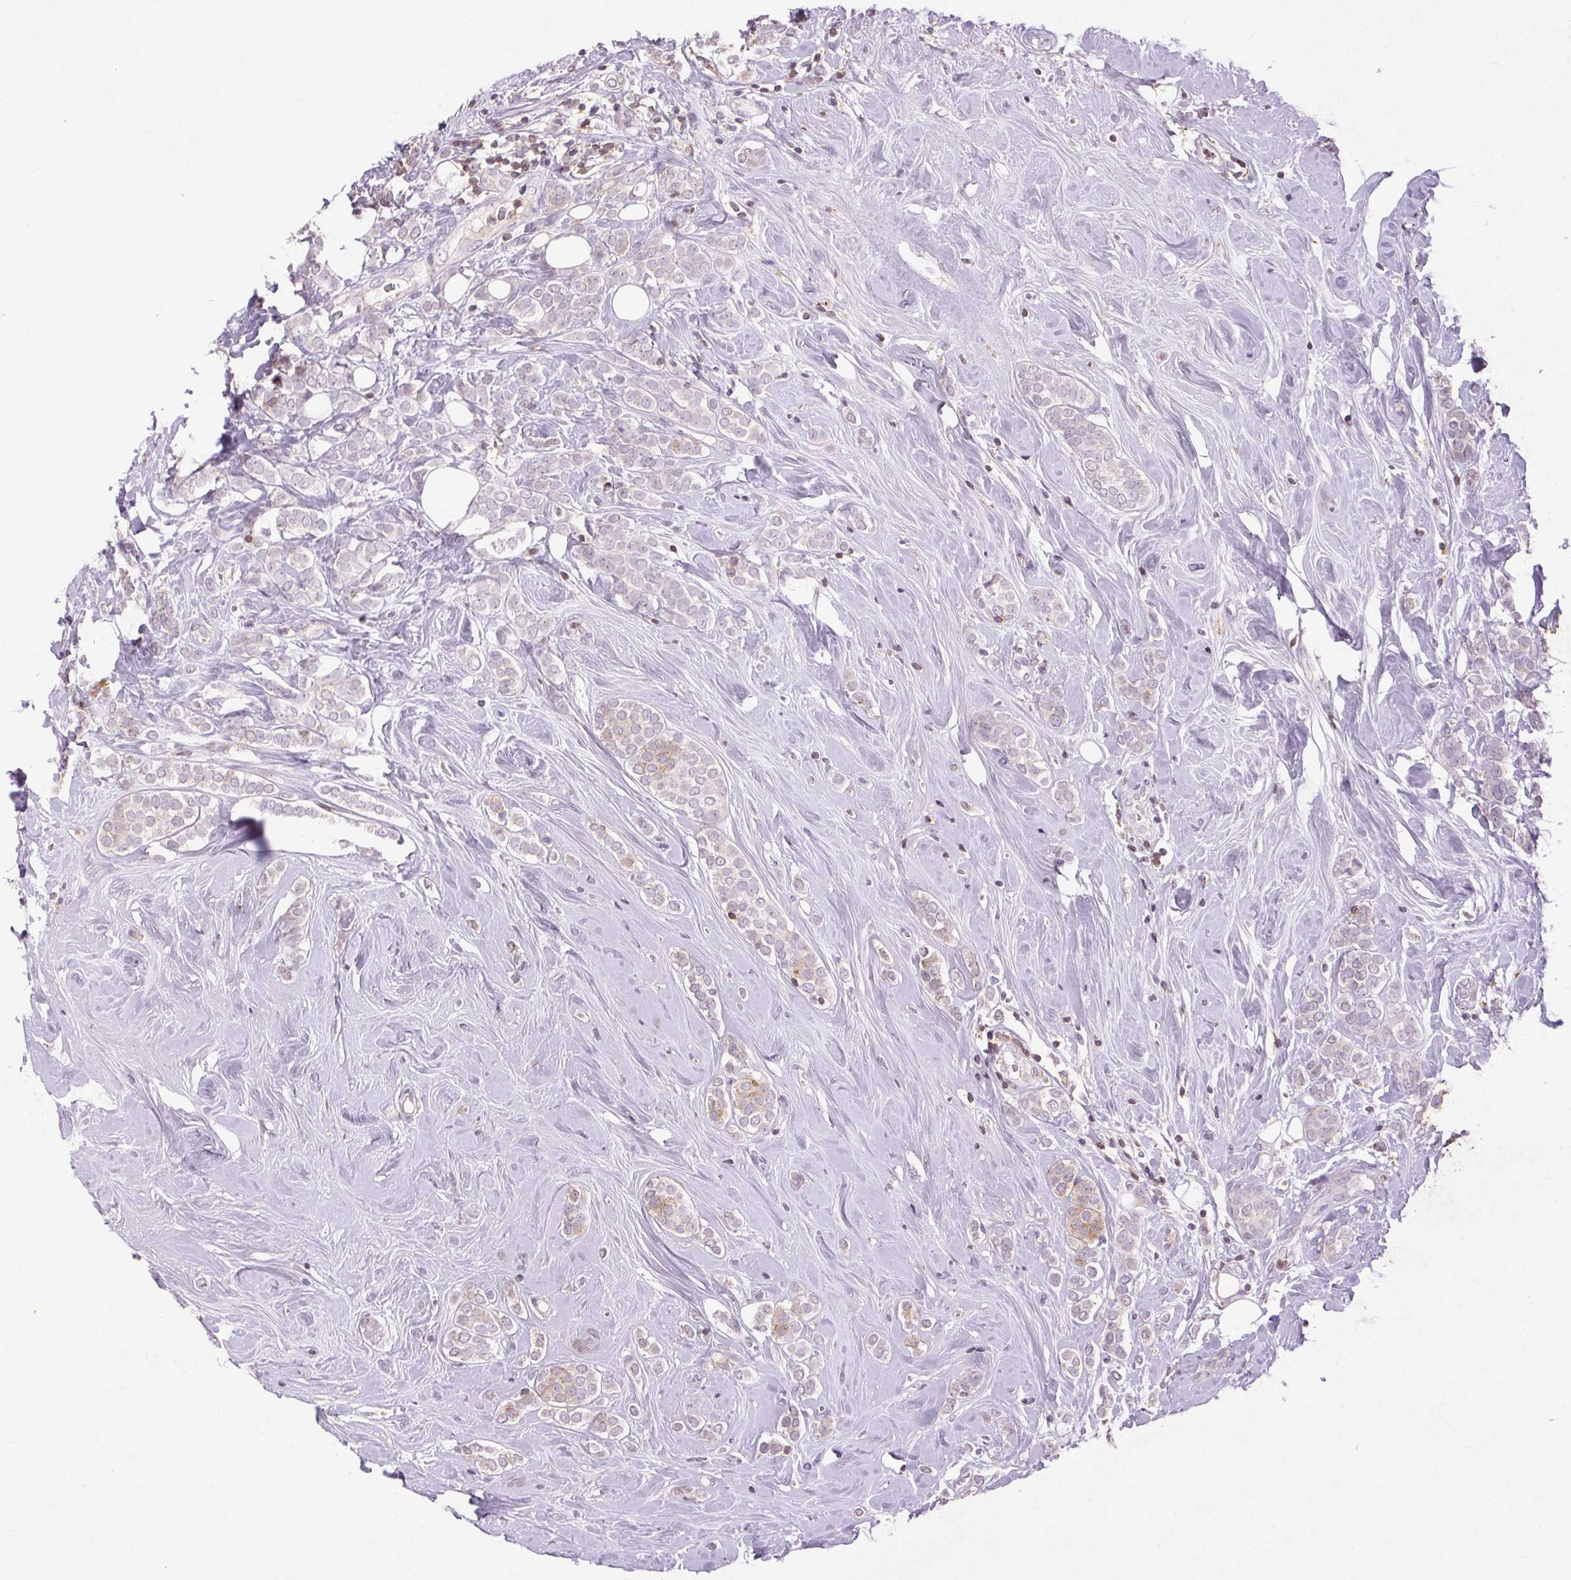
{"staining": {"intensity": "negative", "quantity": "none", "location": "none"}, "tissue": "breast cancer", "cell_type": "Tumor cells", "image_type": "cancer", "snomed": [{"axis": "morphology", "description": "Lobular carcinoma"}, {"axis": "topography", "description": "Breast"}], "caption": "DAB (3,3'-diaminobenzidine) immunohistochemical staining of human breast lobular carcinoma shows no significant positivity in tumor cells.", "gene": "FNDC7", "patient": {"sex": "female", "age": 49}}